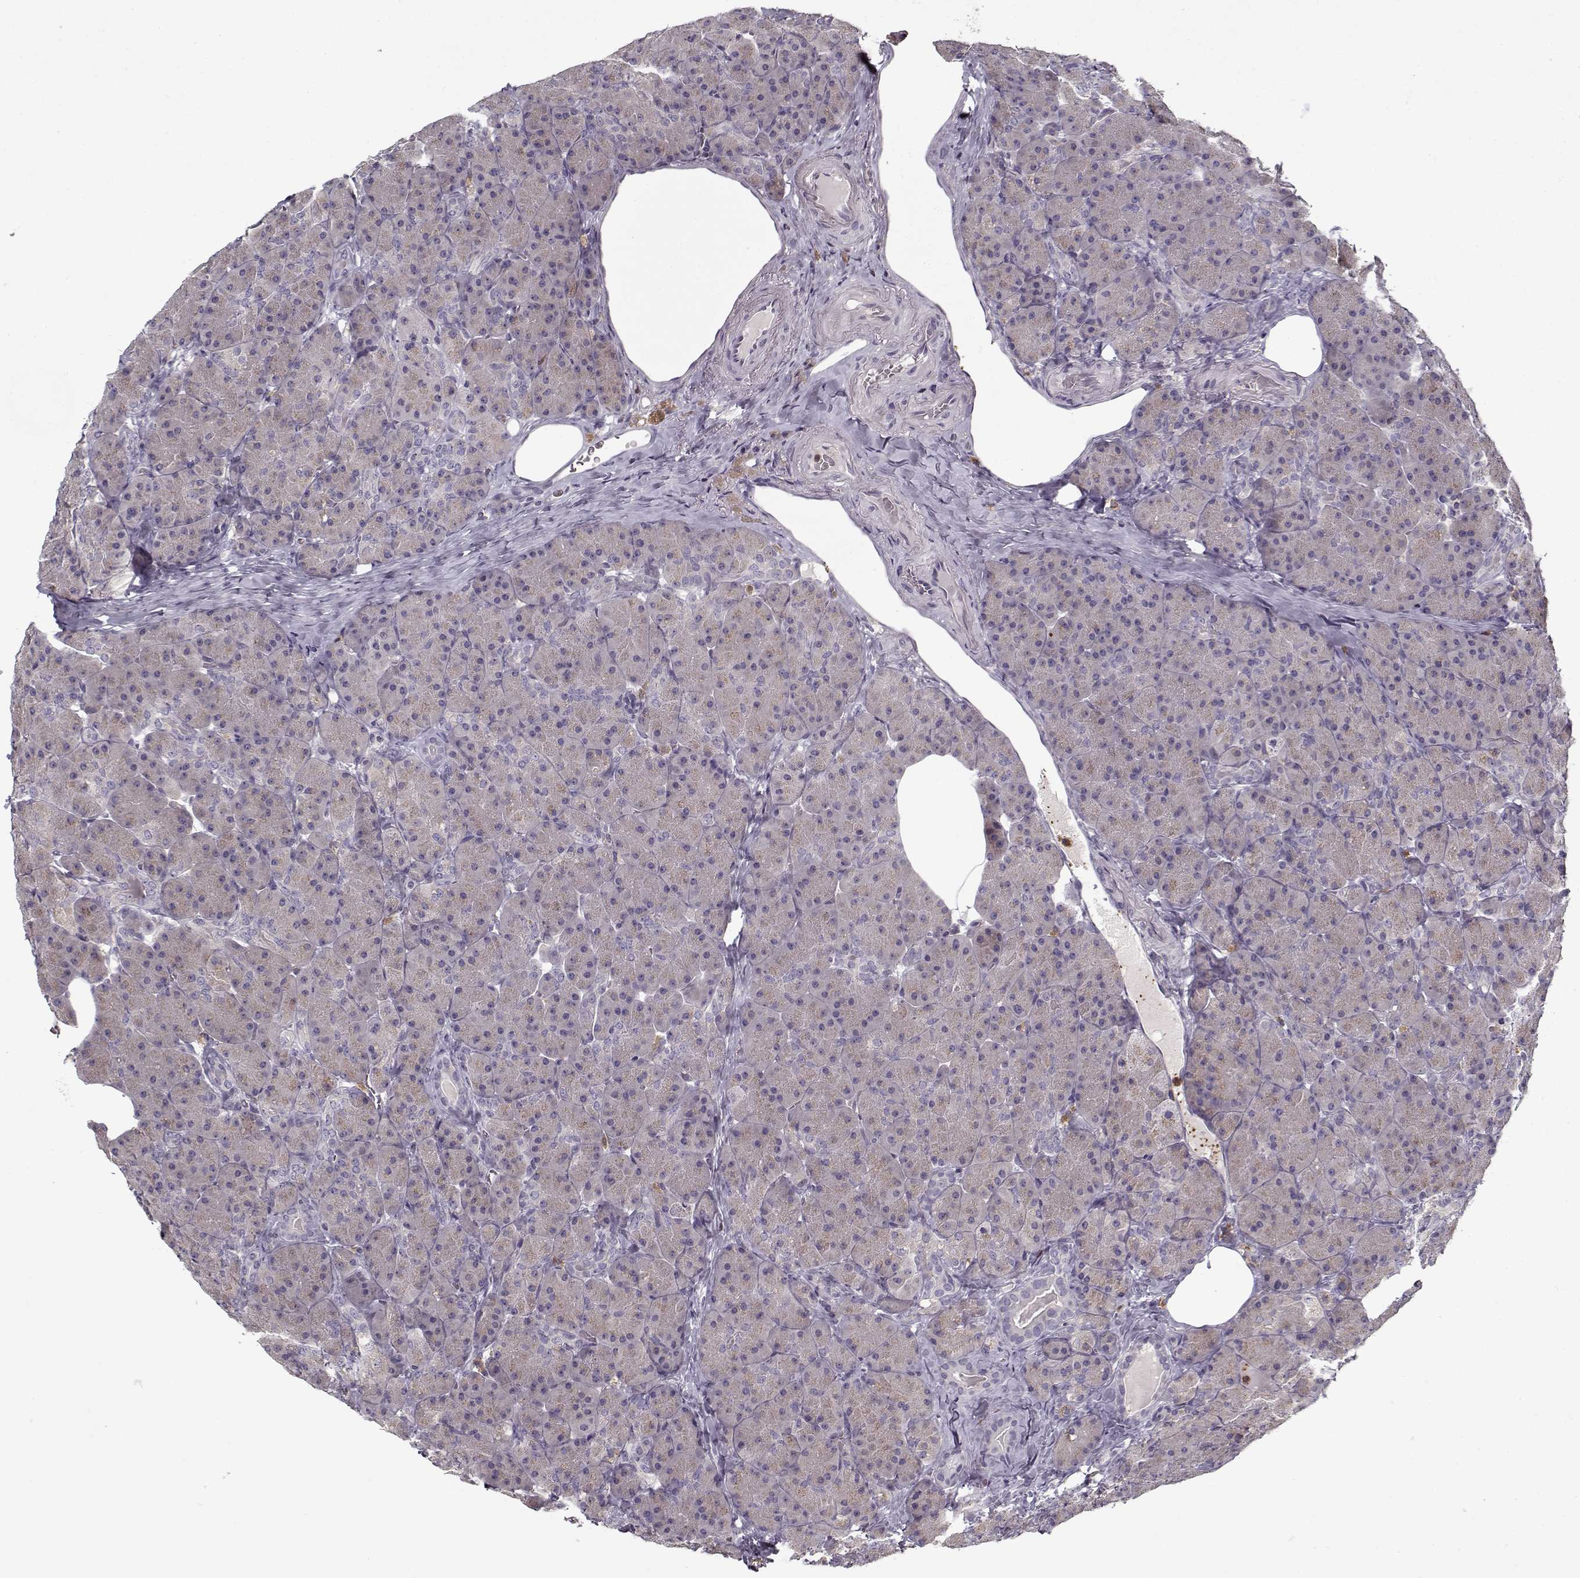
{"staining": {"intensity": "weak", "quantity": ">75%", "location": "cytoplasmic/membranous"}, "tissue": "pancreas", "cell_type": "Exocrine glandular cells", "image_type": "normal", "snomed": [{"axis": "morphology", "description": "Normal tissue, NOS"}, {"axis": "topography", "description": "Pancreas"}], "caption": "Immunohistochemistry (IHC) of benign pancreas exhibits low levels of weak cytoplasmic/membranous staining in about >75% of exocrine glandular cells.", "gene": "UNC13D", "patient": {"sex": "male", "age": 57}}